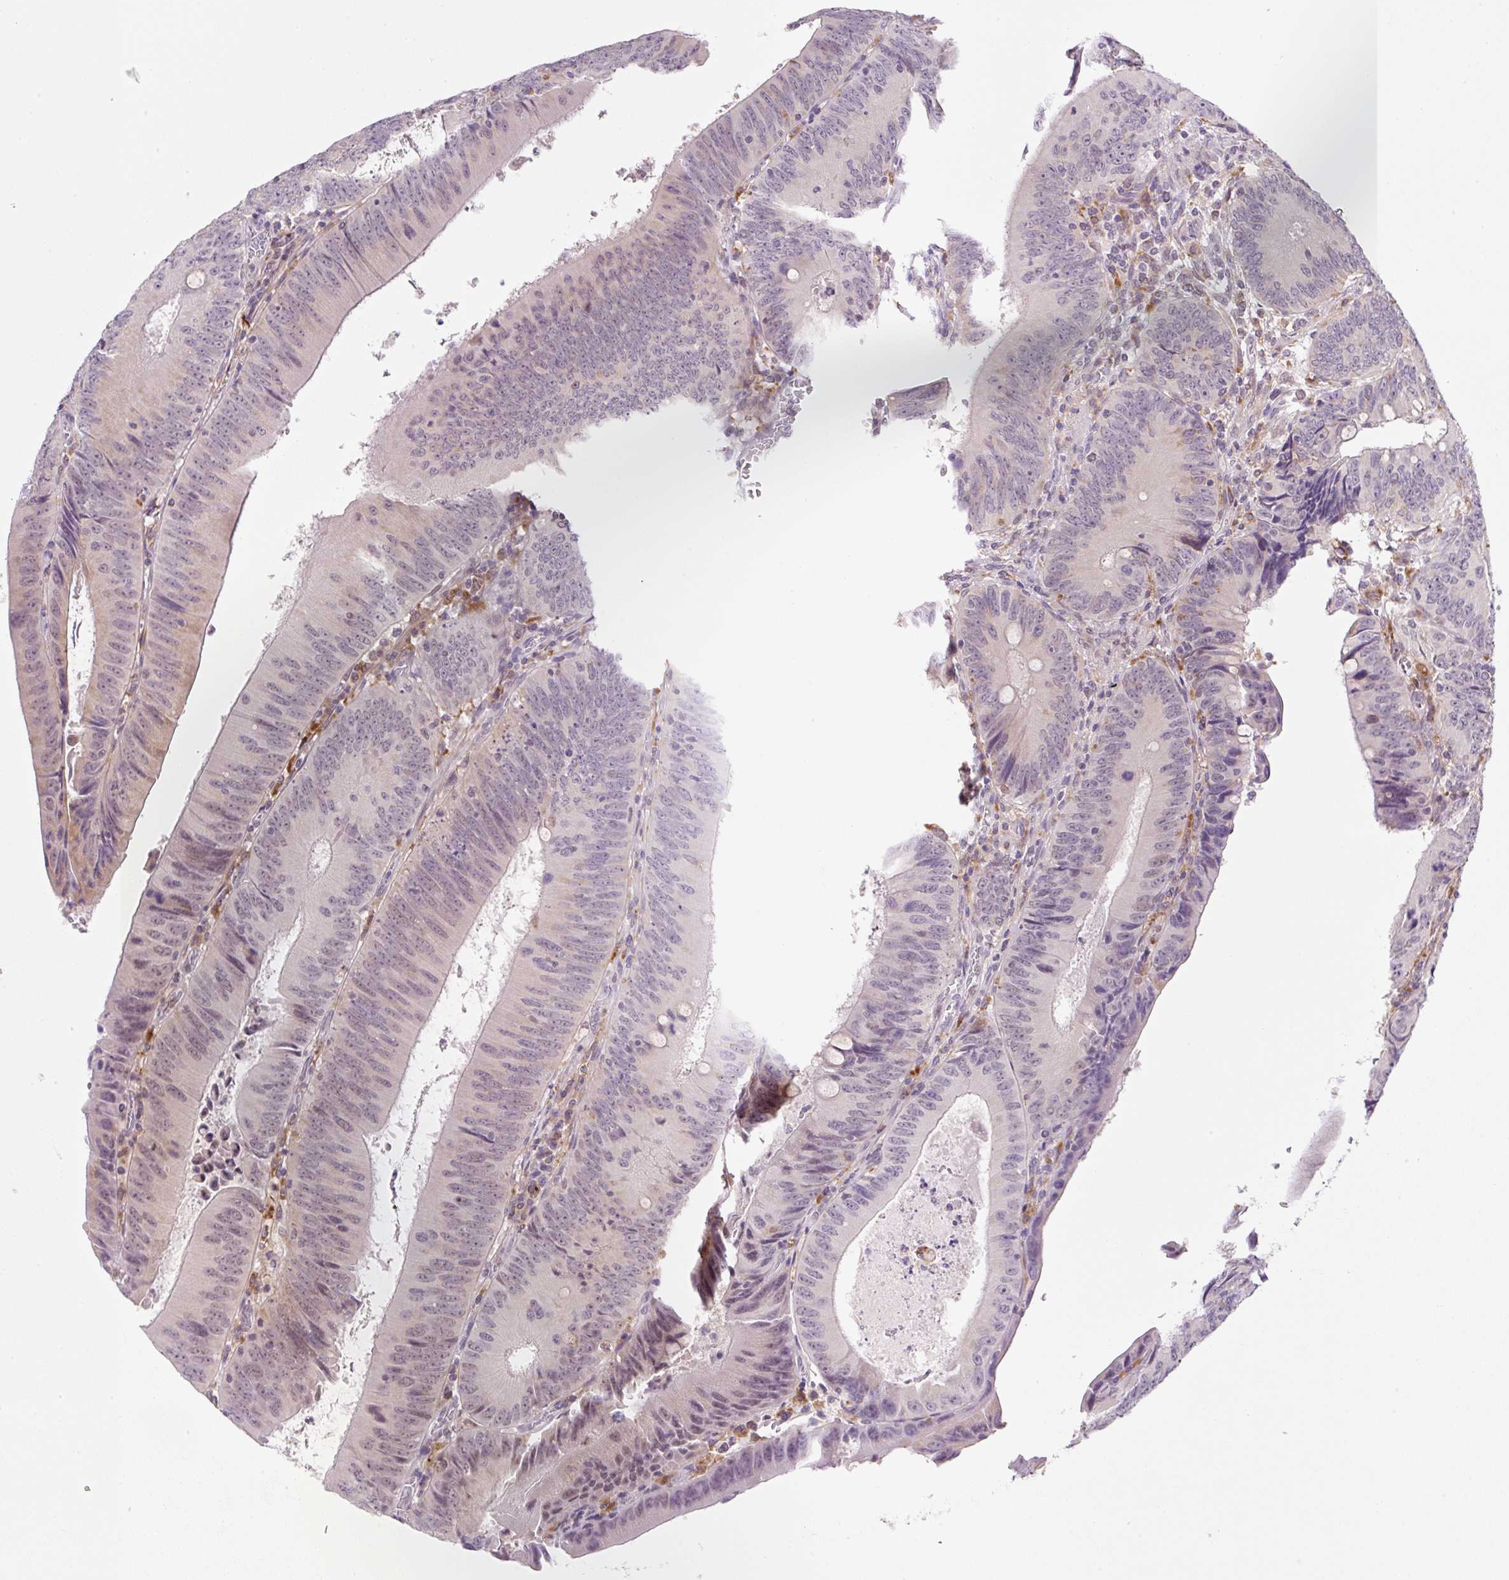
{"staining": {"intensity": "negative", "quantity": "<25%", "location": "none"}, "tissue": "colorectal cancer", "cell_type": "Tumor cells", "image_type": "cancer", "snomed": [{"axis": "morphology", "description": "Adenocarcinoma, NOS"}, {"axis": "topography", "description": "Rectum"}], "caption": "The micrograph reveals no staining of tumor cells in adenocarcinoma (colorectal). (DAB (3,3'-diaminobenzidine) immunohistochemistry (IHC) with hematoxylin counter stain).", "gene": "CEBPZOS", "patient": {"sex": "female", "age": 72}}